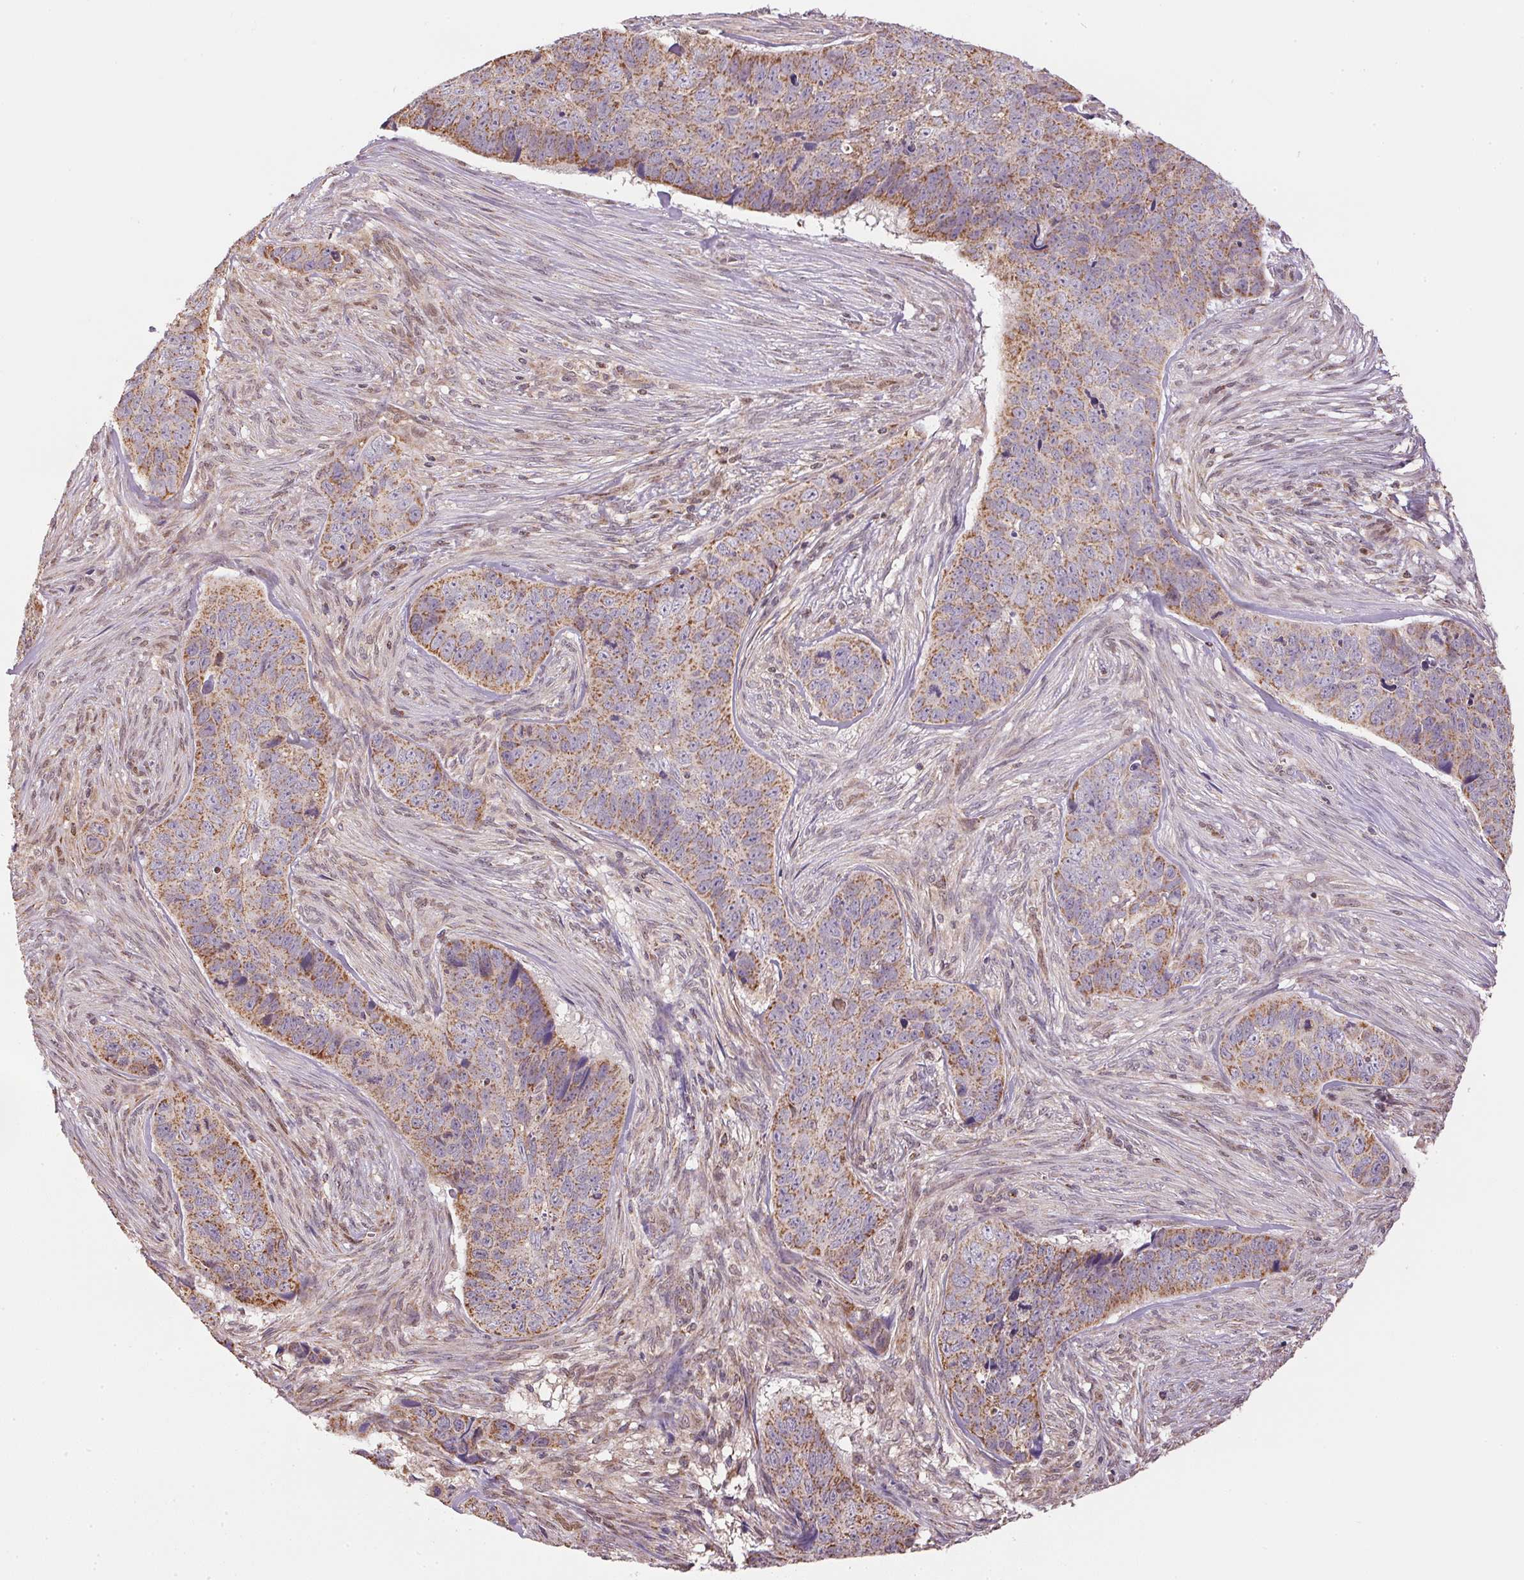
{"staining": {"intensity": "moderate", "quantity": "25%-75%", "location": "cytoplasmic/membranous"}, "tissue": "skin cancer", "cell_type": "Tumor cells", "image_type": "cancer", "snomed": [{"axis": "morphology", "description": "Basal cell carcinoma"}, {"axis": "topography", "description": "Skin"}], "caption": "IHC (DAB) staining of skin basal cell carcinoma reveals moderate cytoplasmic/membranous protein positivity in about 25%-75% of tumor cells.", "gene": "SC5D", "patient": {"sex": "female", "age": 82}}